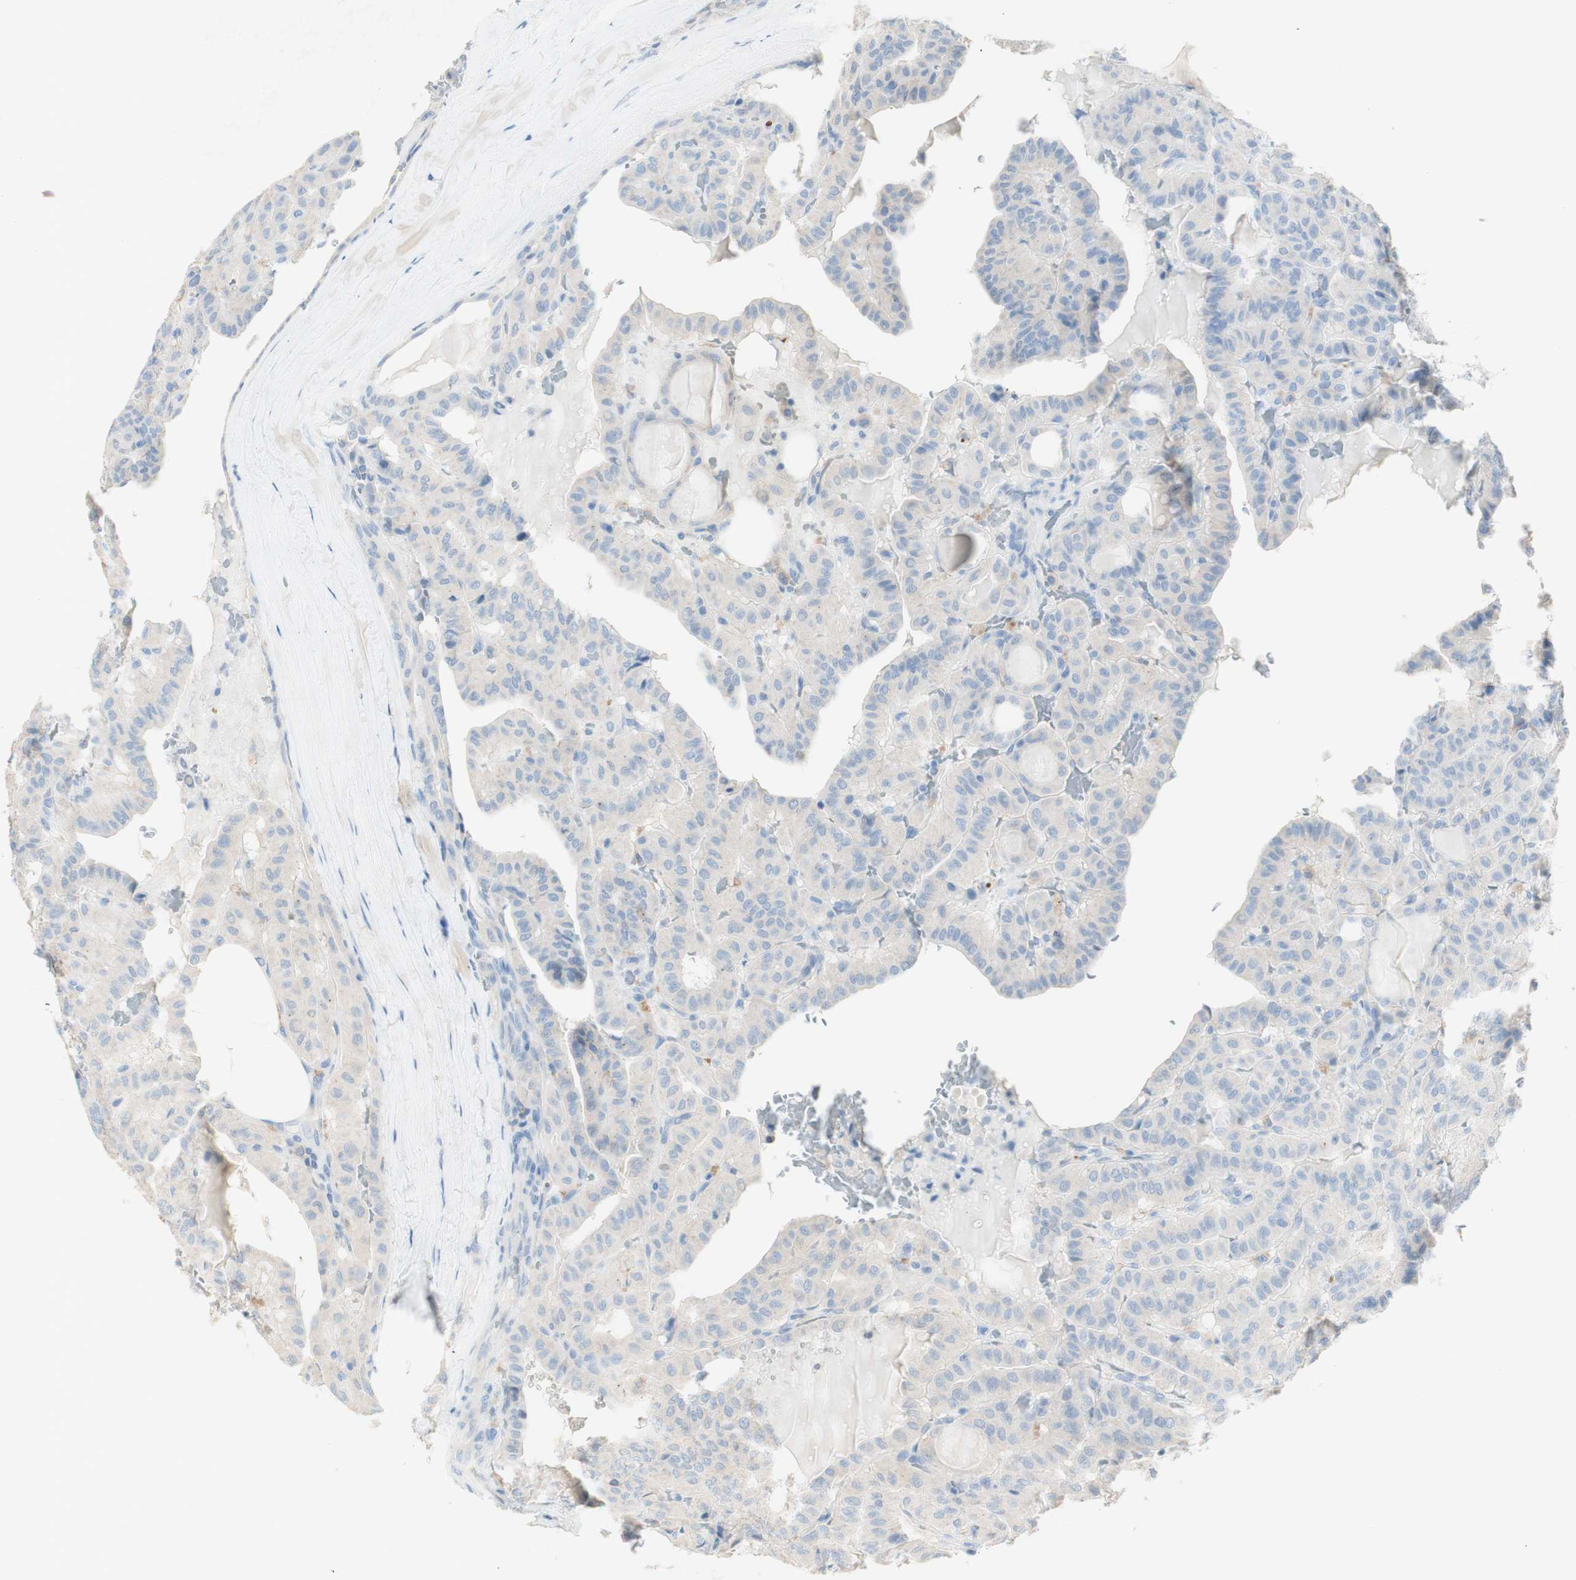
{"staining": {"intensity": "negative", "quantity": "none", "location": "none"}, "tissue": "head and neck cancer", "cell_type": "Tumor cells", "image_type": "cancer", "snomed": [{"axis": "morphology", "description": "Squamous cell carcinoma, NOS"}, {"axis": "topography", "description": "Oral tissue"}, {"axis": "topography", "description": "Head-Neck"}], "caption": "High magnification brightfield microscopy of head and neck squamous cell carcinoma stained with DAB (3,3'-diaminobenzidine) (brown) and counterstained with hematoxylin (blue): tumor cells show no significant positivity.", "gene": "ART3", "patient": {"sex": "female", "age": 50}}